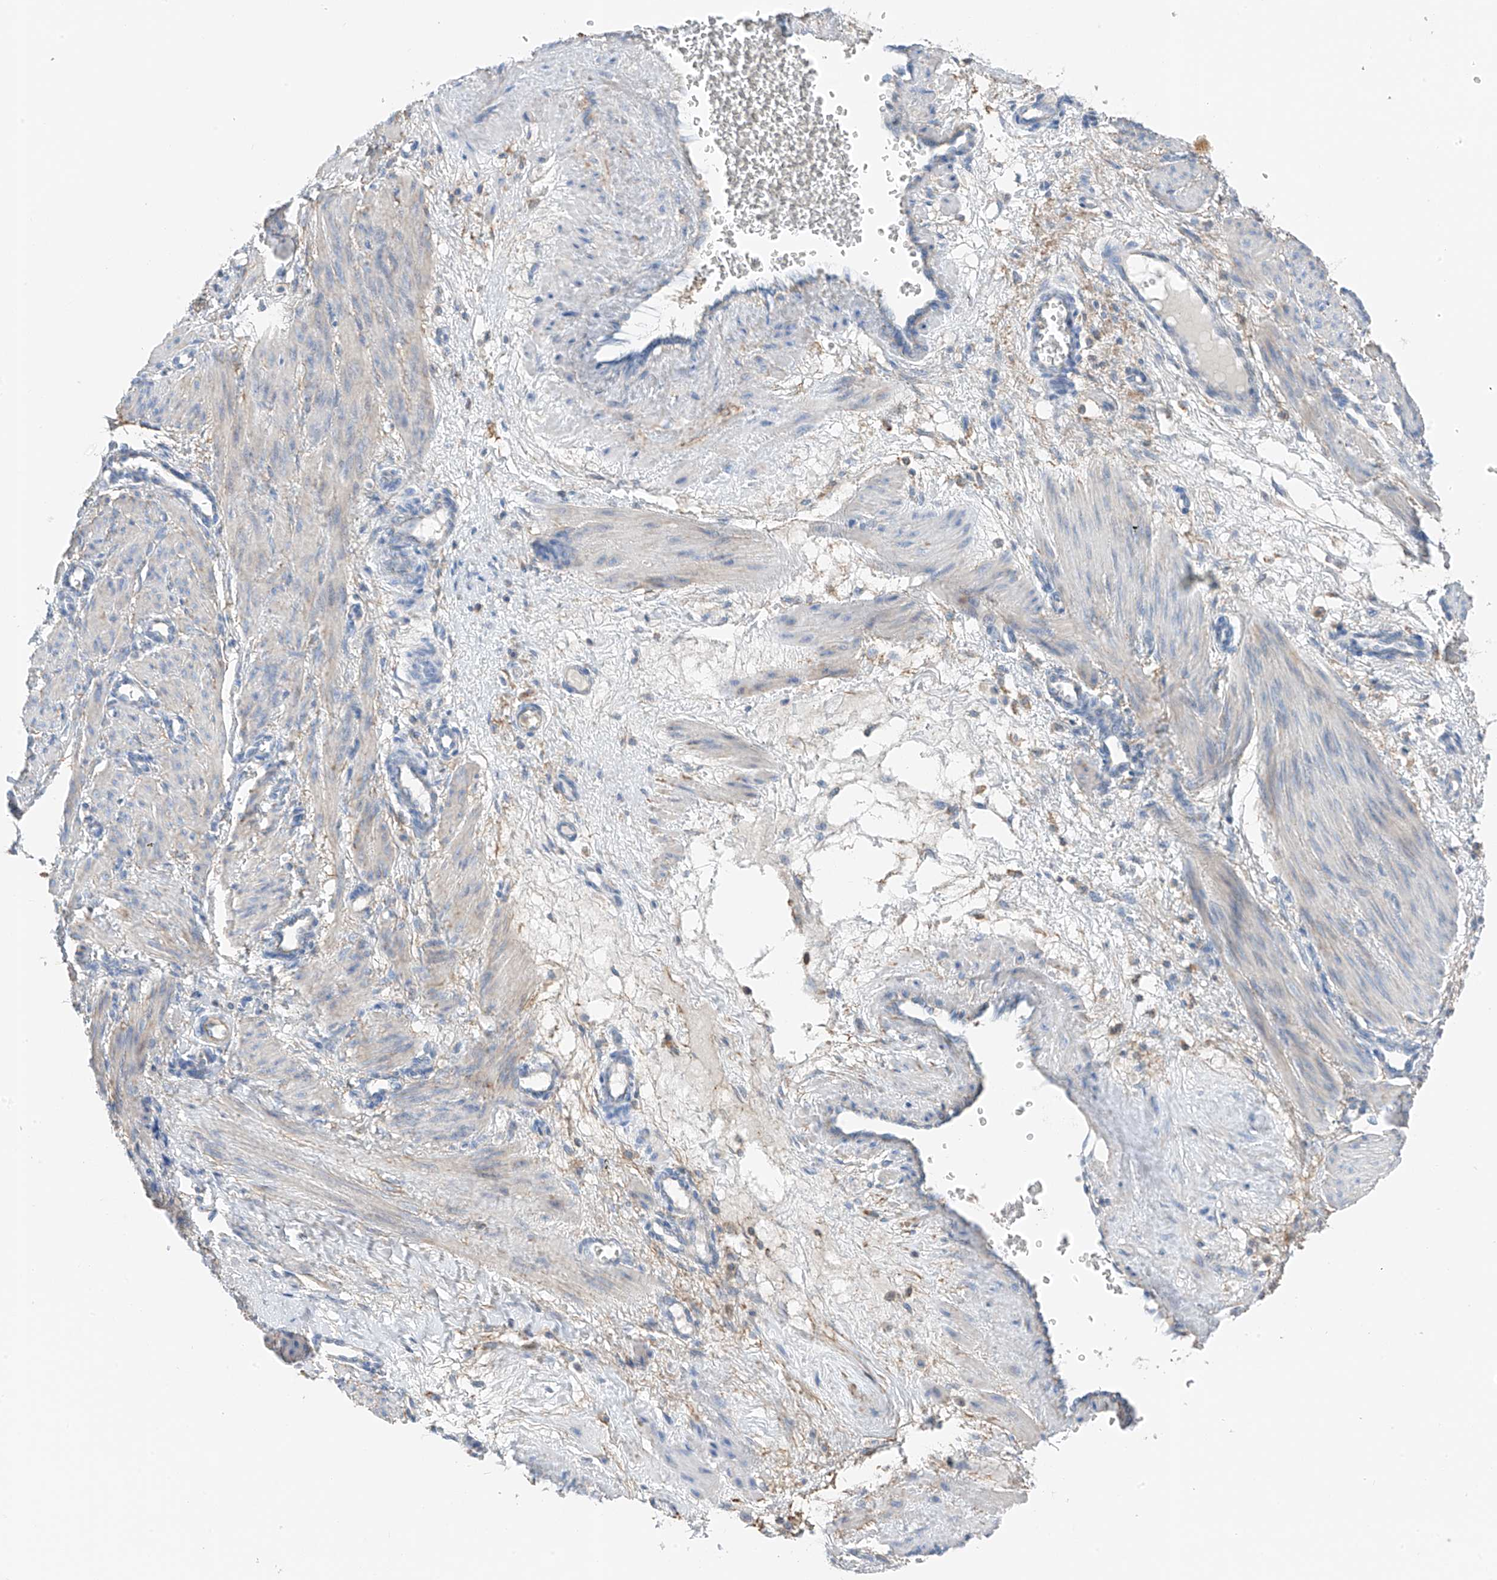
{"staining": {"intensity": "negative", "quantity": "none", "location": "none"}, "tissue": "smooth muscle", "cell_type": "Smooth muscle cells", "image_type": "normal", "snomed": [{"axis": "morphology", "description": "Normal tissue, NOS"}, {"axis": "topography", "description": "Endometrium"}], "caption": "Micrograph shows no significant protein staining in smooth muscle cells of benign smooth muscle. (DAB (3,3'-diaminobenzidine) immunohistochemistry with hematoxylin counter stain).", "gene": "NALCN", "patient": {"sex": "female", "age": 33}}